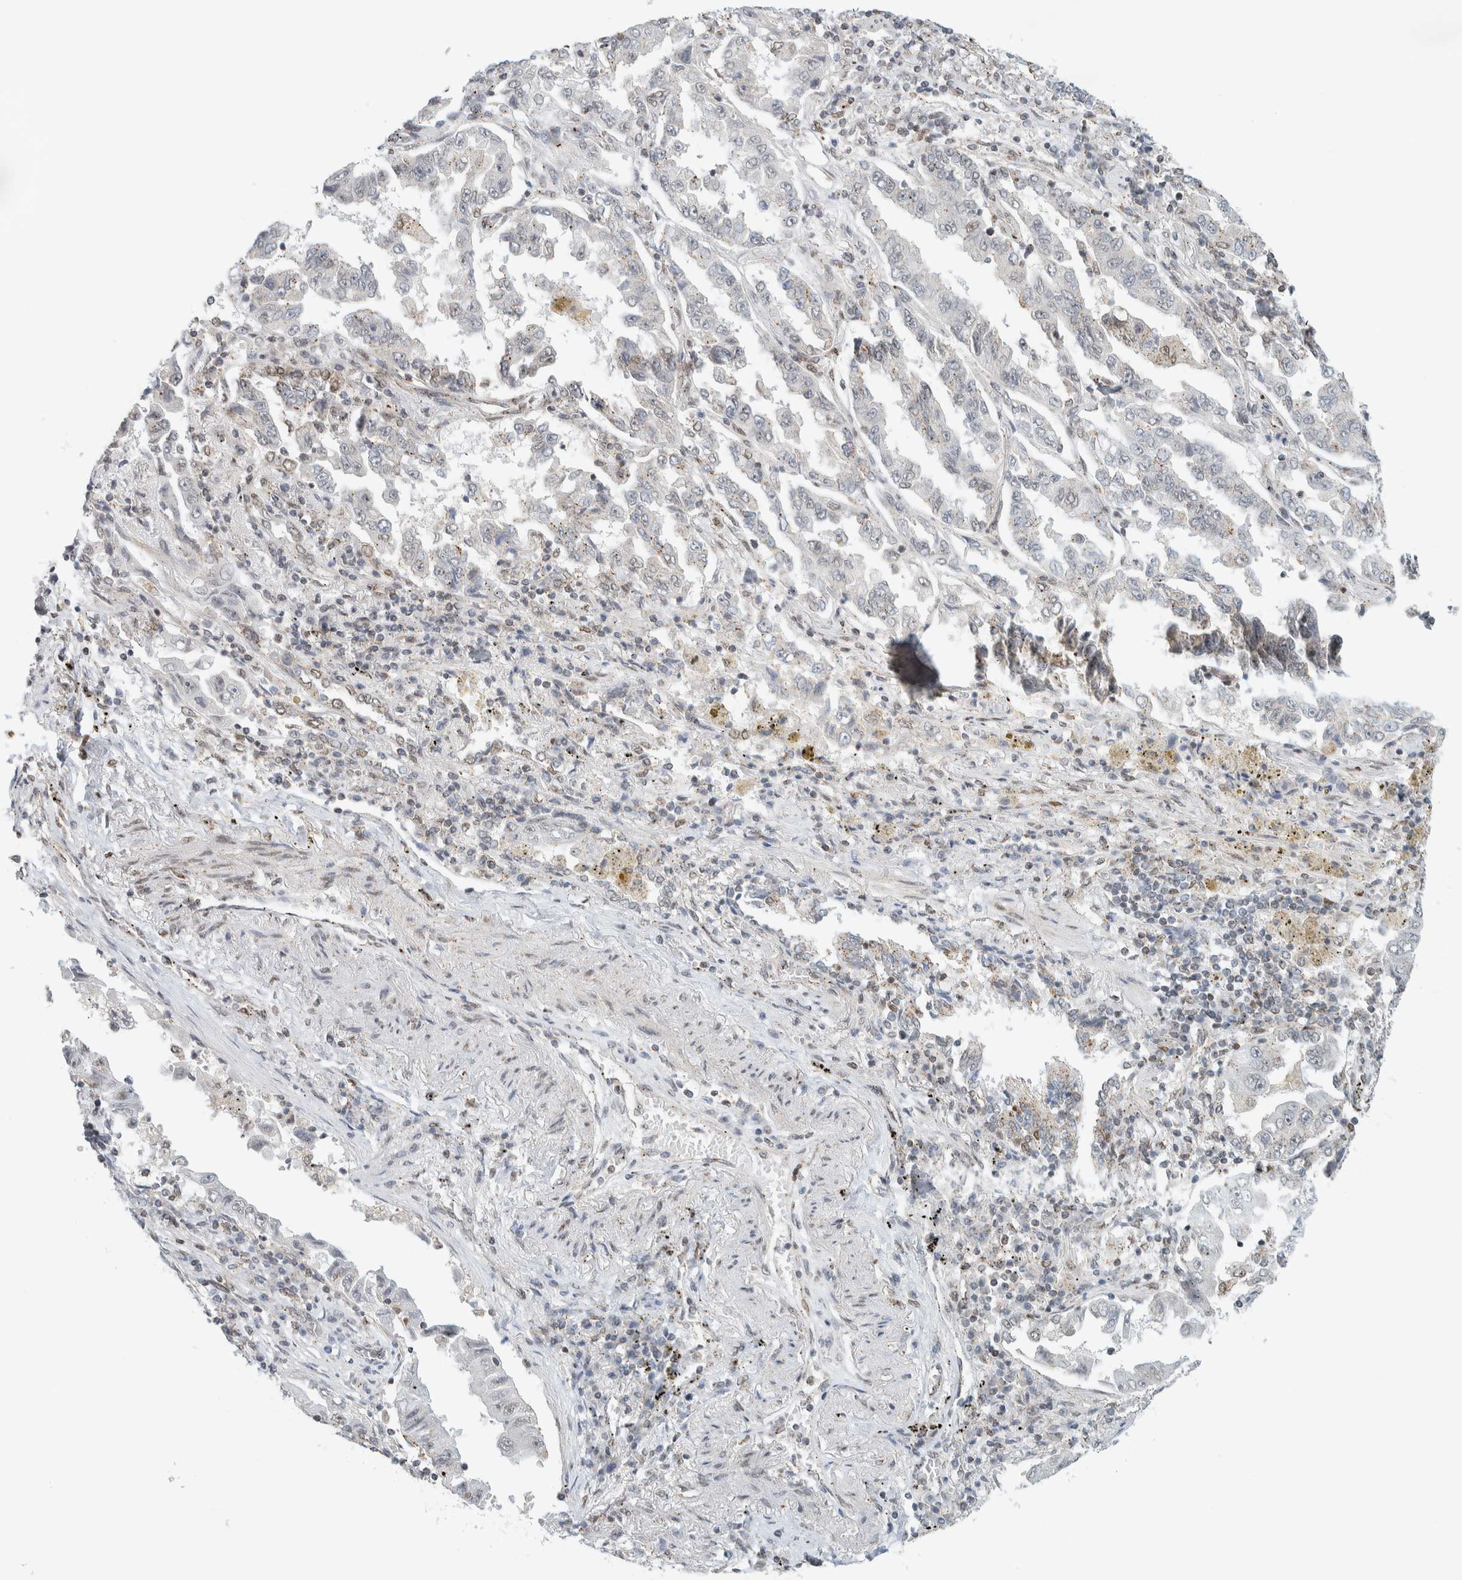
{"staining": {"intensity": "weak", "quantity": "<25%", "location": "cytoplasmic/membranous"}, "tissue": "lung cancer", "cell_type": "Tumor cells", "image_type": "cancer", "snomed": [{"axis": "morphology", "description": "Adenocarcinoma, NOS"}, {"axis": "topography", "description": "Lung"}], "caption": "A micrograph of human lung cancer (adenocarcinoma) is negative for staining in tumor cells.", "gene": "TFE3", "patient": {"sex": "female", "age": 51}}